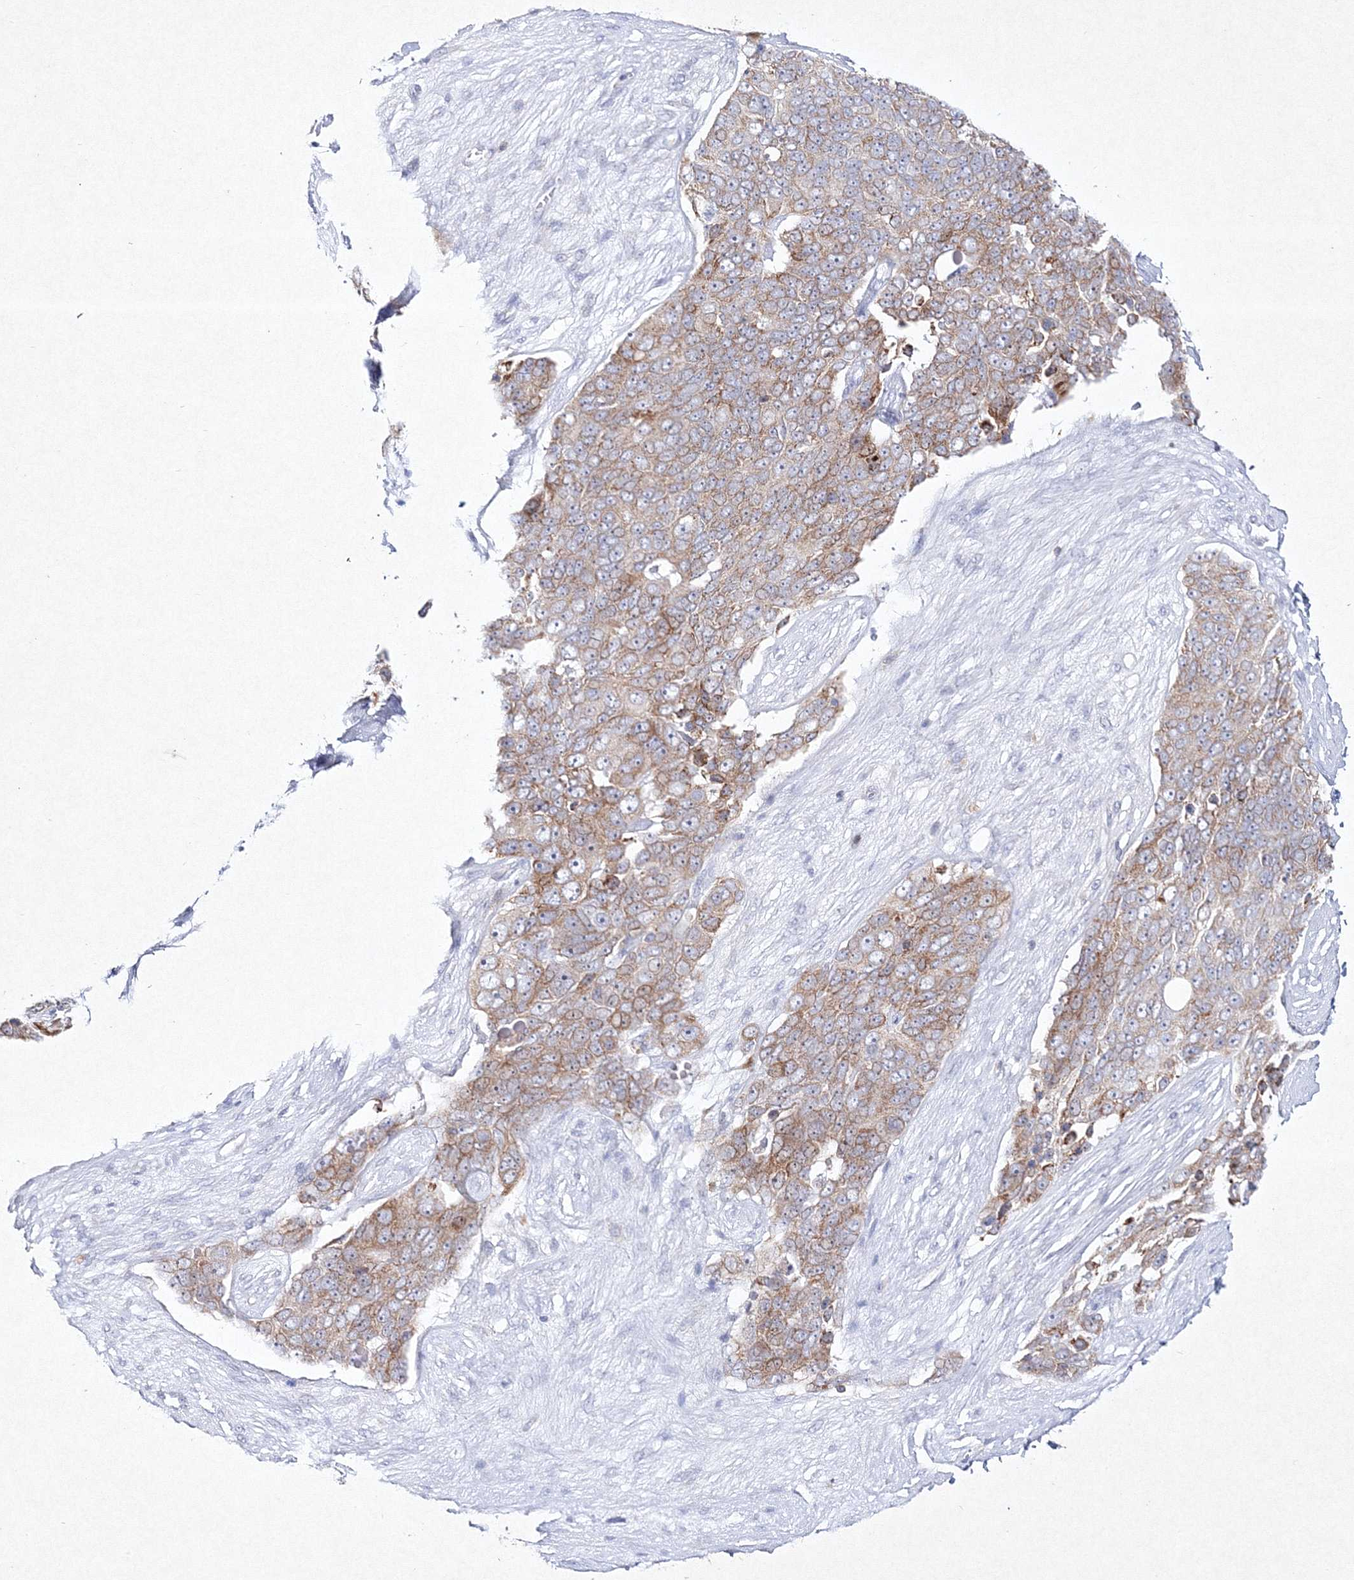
{"staining": {"intensity": "moderate", "quantity": ">75%", "location": "cytoplasmic/membranous"}, "tissue": "ovarian cancer", "cell_type": "Tumor cells", "image_type": "cancer", "snomed": [{"axis": "morphology", "description": "Carcinoma, endometroid"}, {"axis": "topography", "description": "Ovary"}], "caption": "IHC photomicrograph of neoplastic tissue: ovarian endometroid carcinoma stained using immunohistochemistry exhibits medium levels of moderate protein expression localized specifically in the cytoplasmic/membranous of tumor cells, appearing as a cytoplasmic/membranous brown color.", "gene": "HCST", "patient": {"sex": "female", "age": 51}}